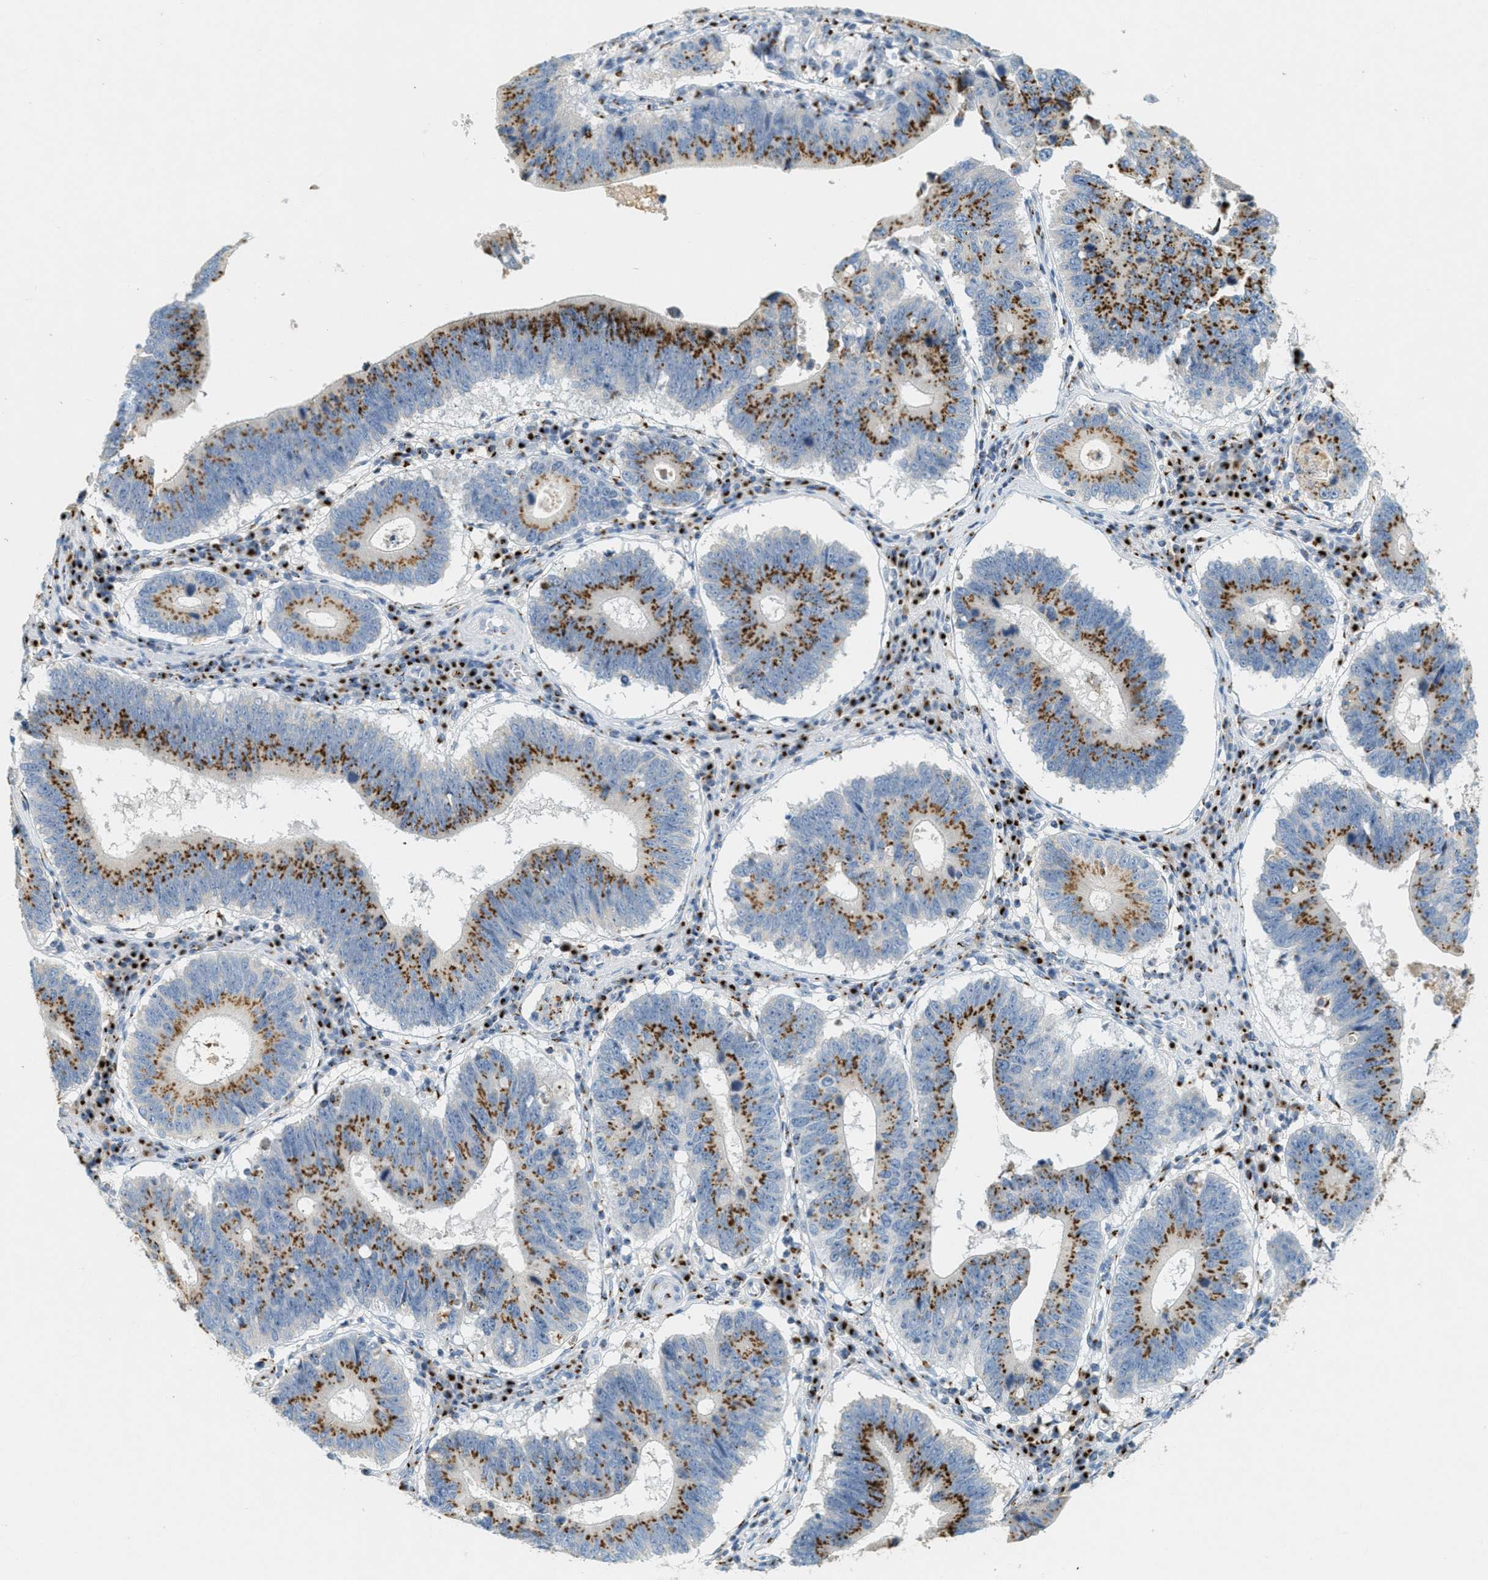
{"staining": {"intensity": "strong", "quantity": ">75%", "location": "cytoplasmic/membranous"}, "tissue": "stomach cancer", "cell_type": "Tumor cells", "image_type": "cancer", "snomed": [{"axis": "morphology", "description": "Adenocarcinoma, NOS"}, {"axis": "topography", "description": "Stomach"}], "caption": "Strong cytoplasmic/membranous positivity for a protein is seen in about >75% of tumor cells of stomach cancer using immunohistochemistry (IHC).", "gene": "ENTPD4", "patient": {"sex": "male", "age": 59}}